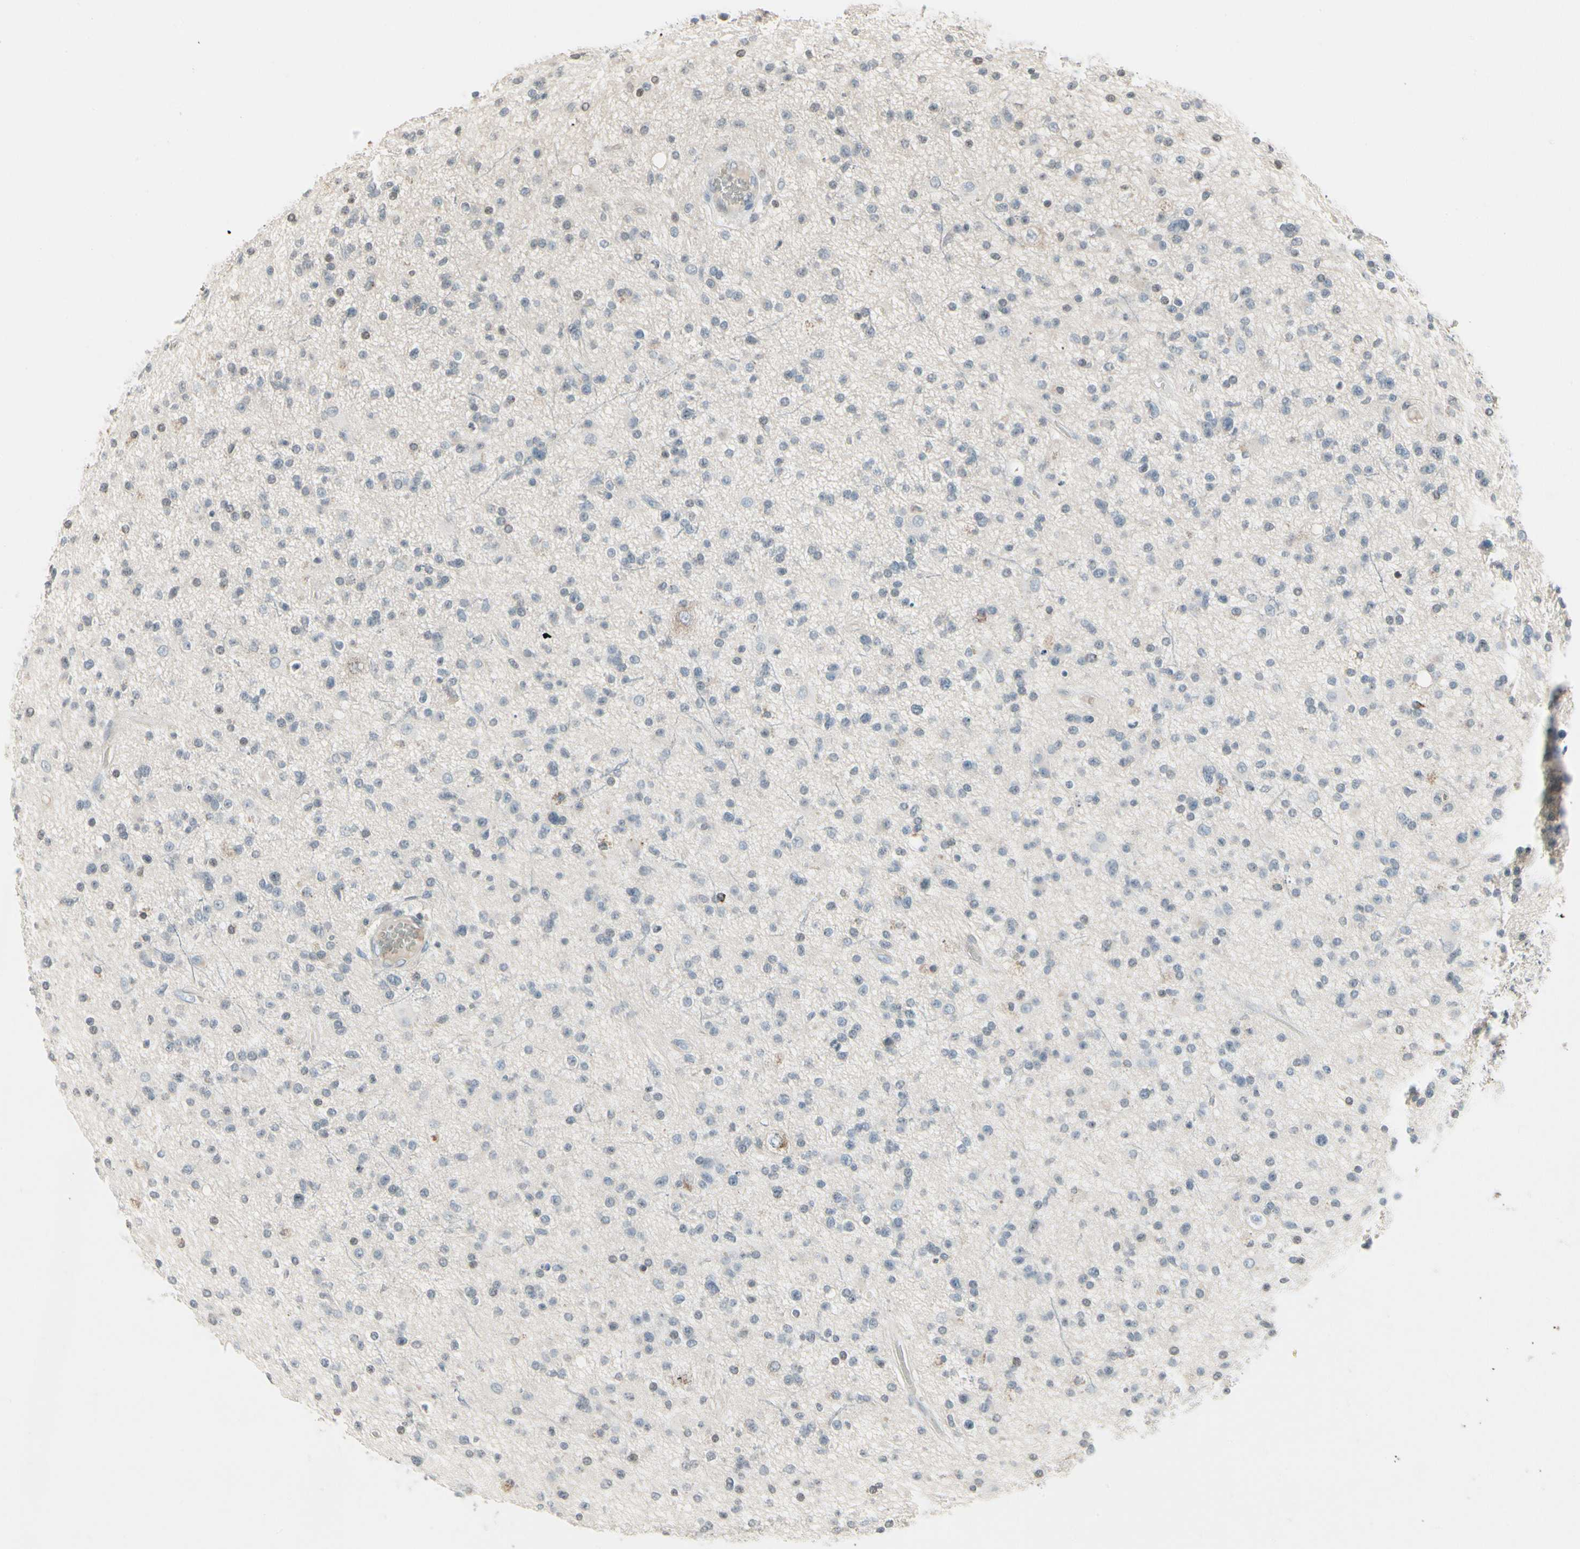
{"staining": {"intensity": "negative", "quantity": "none", "location": "none"}, "tissue": "glioma", "cell_type": "Tumor cells", "image_type": "cancer", "snomed": [{"axis": "morphology", "description": "Glioma, malignant, High grade"}, {"axis": "topography", "description": "Brain"}], "caption": "IHC of malignant high-grade glioma displays no expression in tumor cells. (DAB (3,3'-diaminobenzidine) immunohistochemistry (IHC), high magnification).", "gene": "ARG2", "patient": {"sex": "male", "age": 33}}